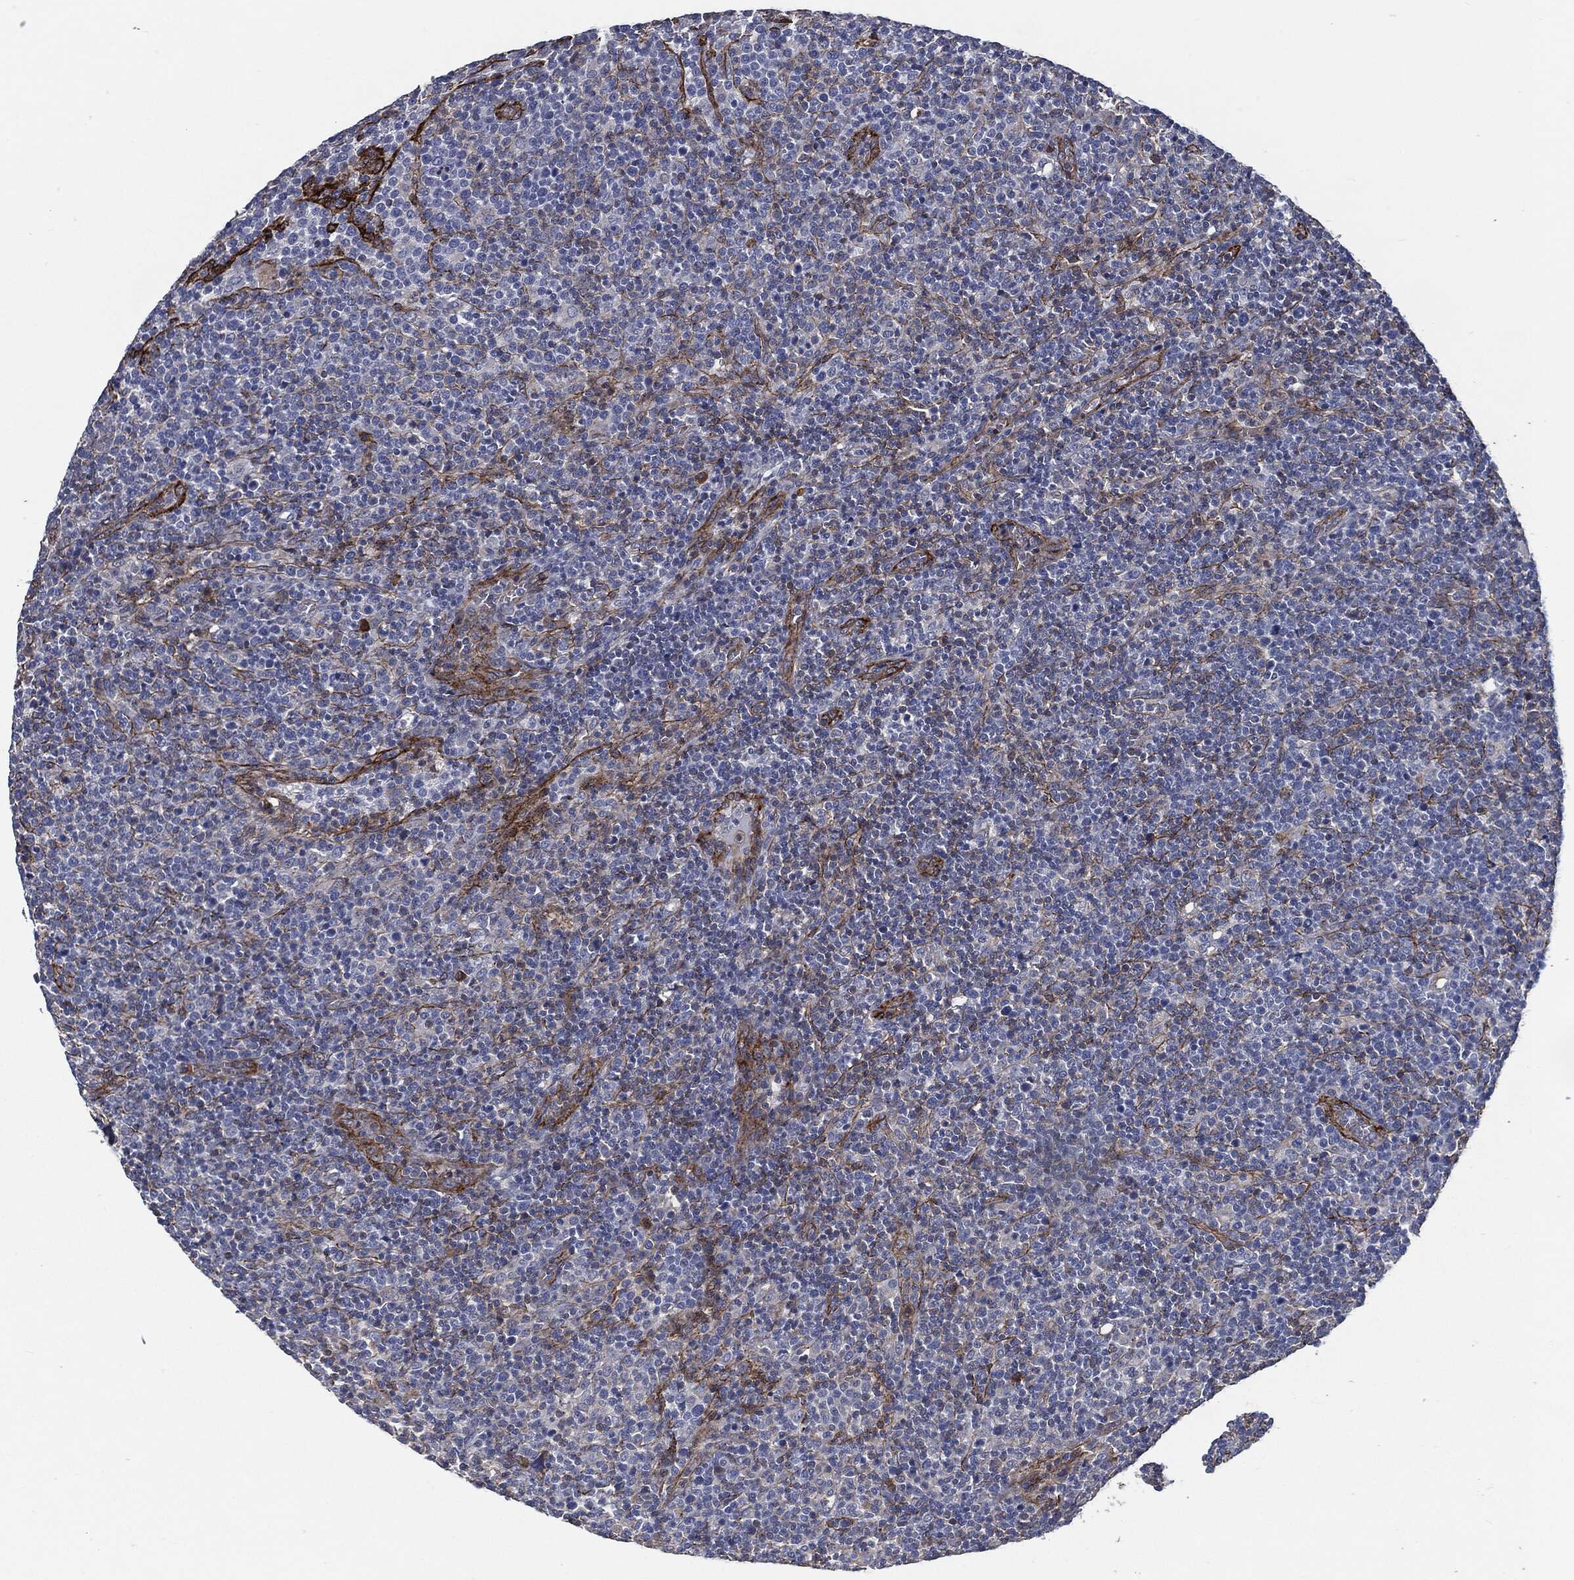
{"staining": {"intensity": "negative", "quantity": "none", "location": "none"}, "tissue": "lymphoma", "cell_type": "Tumor cells", "image_type": "cancer", "snomed": [{"axis": "morphology", "description": "Malignant lymphoma, non-Hodgkin's type, High grade"}, {"axis": "topography", "description": "Lymph node"}], "caption": "DAB (3,3'-diaminobenzidine) immunohistochemical staining of high-grade malignant lymphoma, non-Hodgkin's type shows no significant expression in tumor cells. (DAB immunohistochemistry with hematoxylin counter stain).", "gene": "SVIL", "patient": {"sex": "male", "age": 61}}